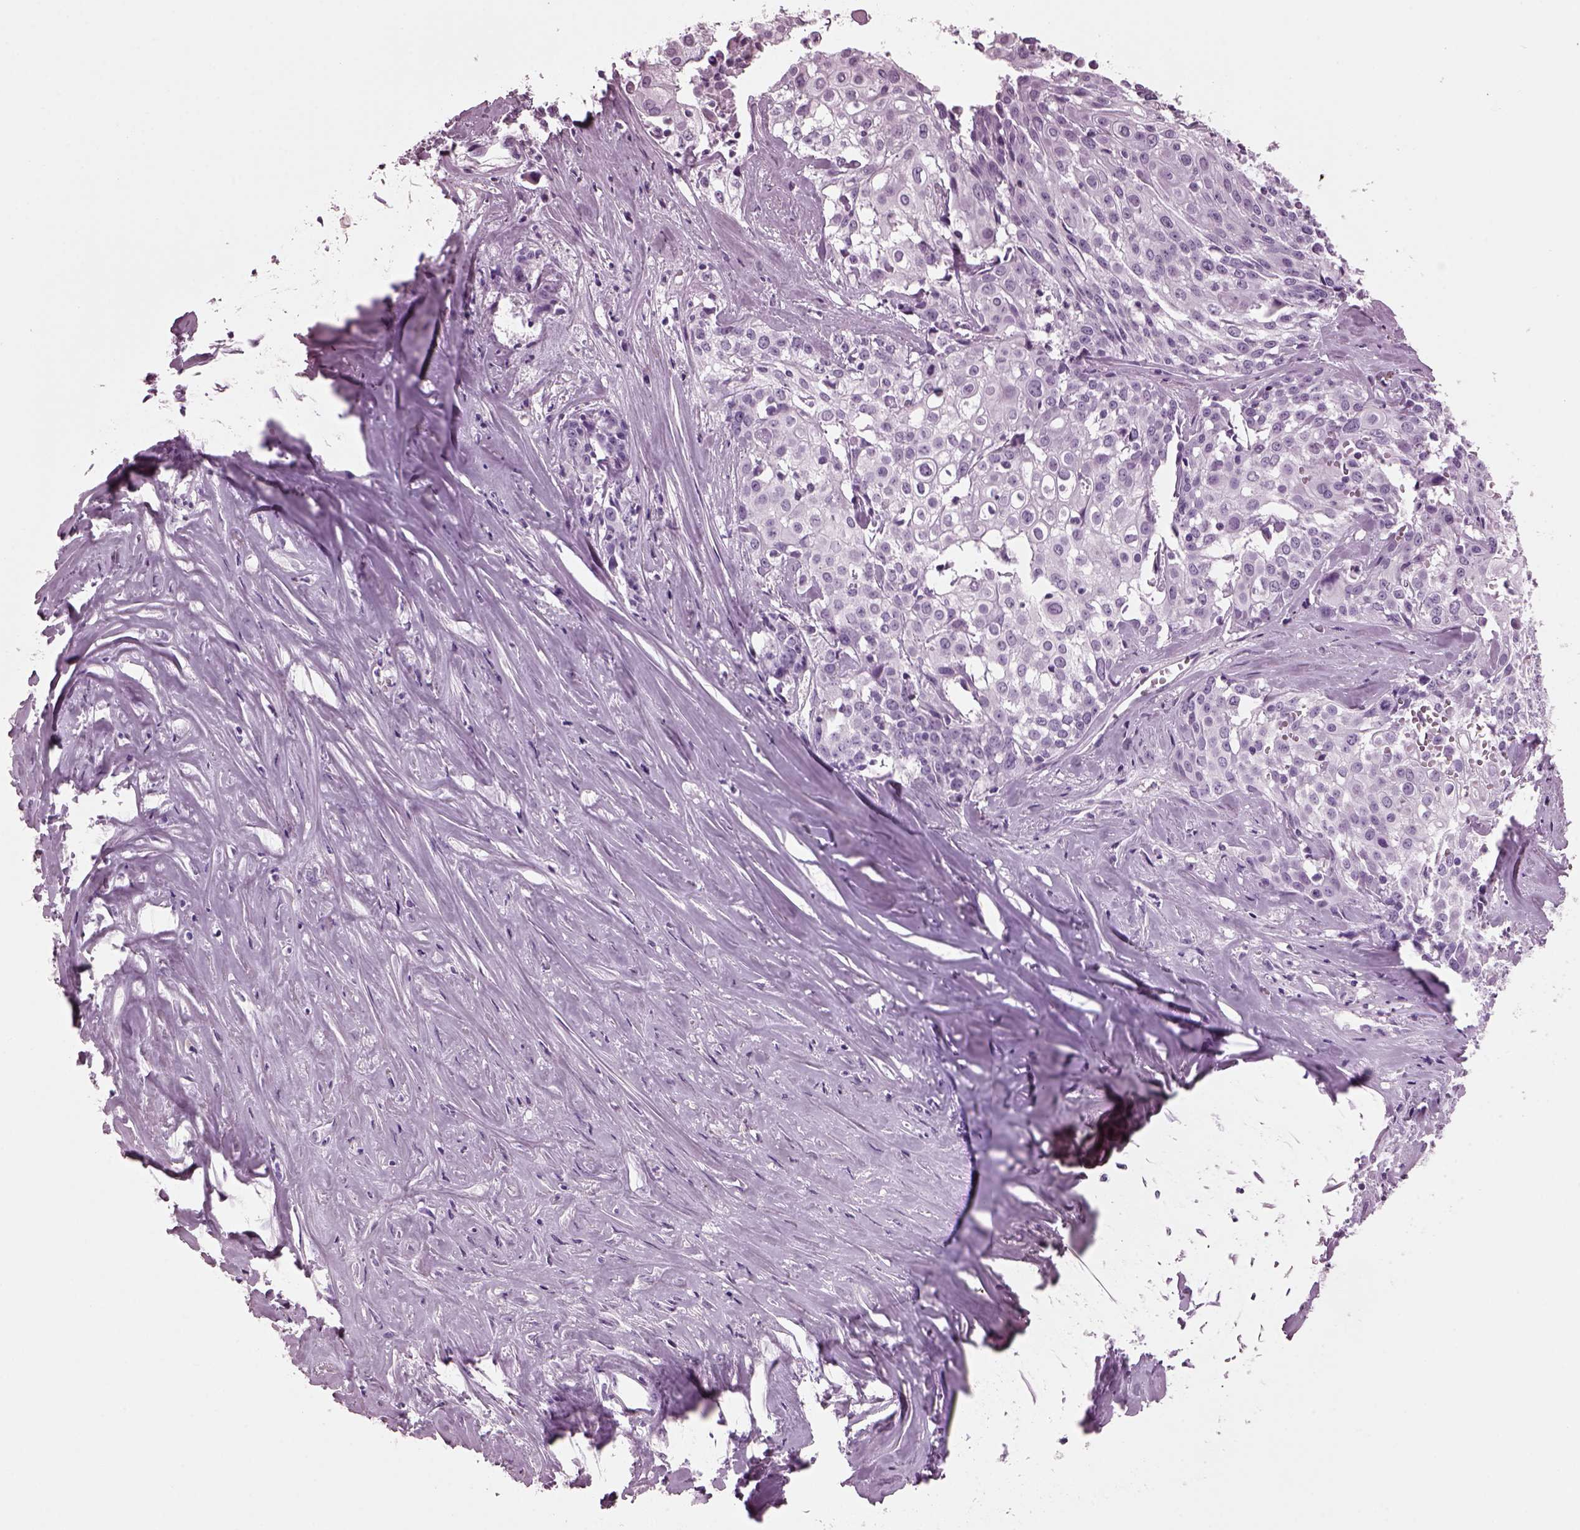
{"staining": {"intensity": "negative", "quantity": "none", "location": "none"}, "tissue": "cervical cancer", "cell_type": "Tumor cells", "image_type": "cancer", "snomed": [{"axis": "morphology", "description": "Squamous cell carcinoma, NOS"}, {"axis": "topography", "description": "Cervix"}], "caption": "Human cervical cancer stained for a protein using immunohistochemistry shows no positivity in tumor cells.", "gene": "KRTAP3-2", "patient": {"sex": "female", "age": 39}}